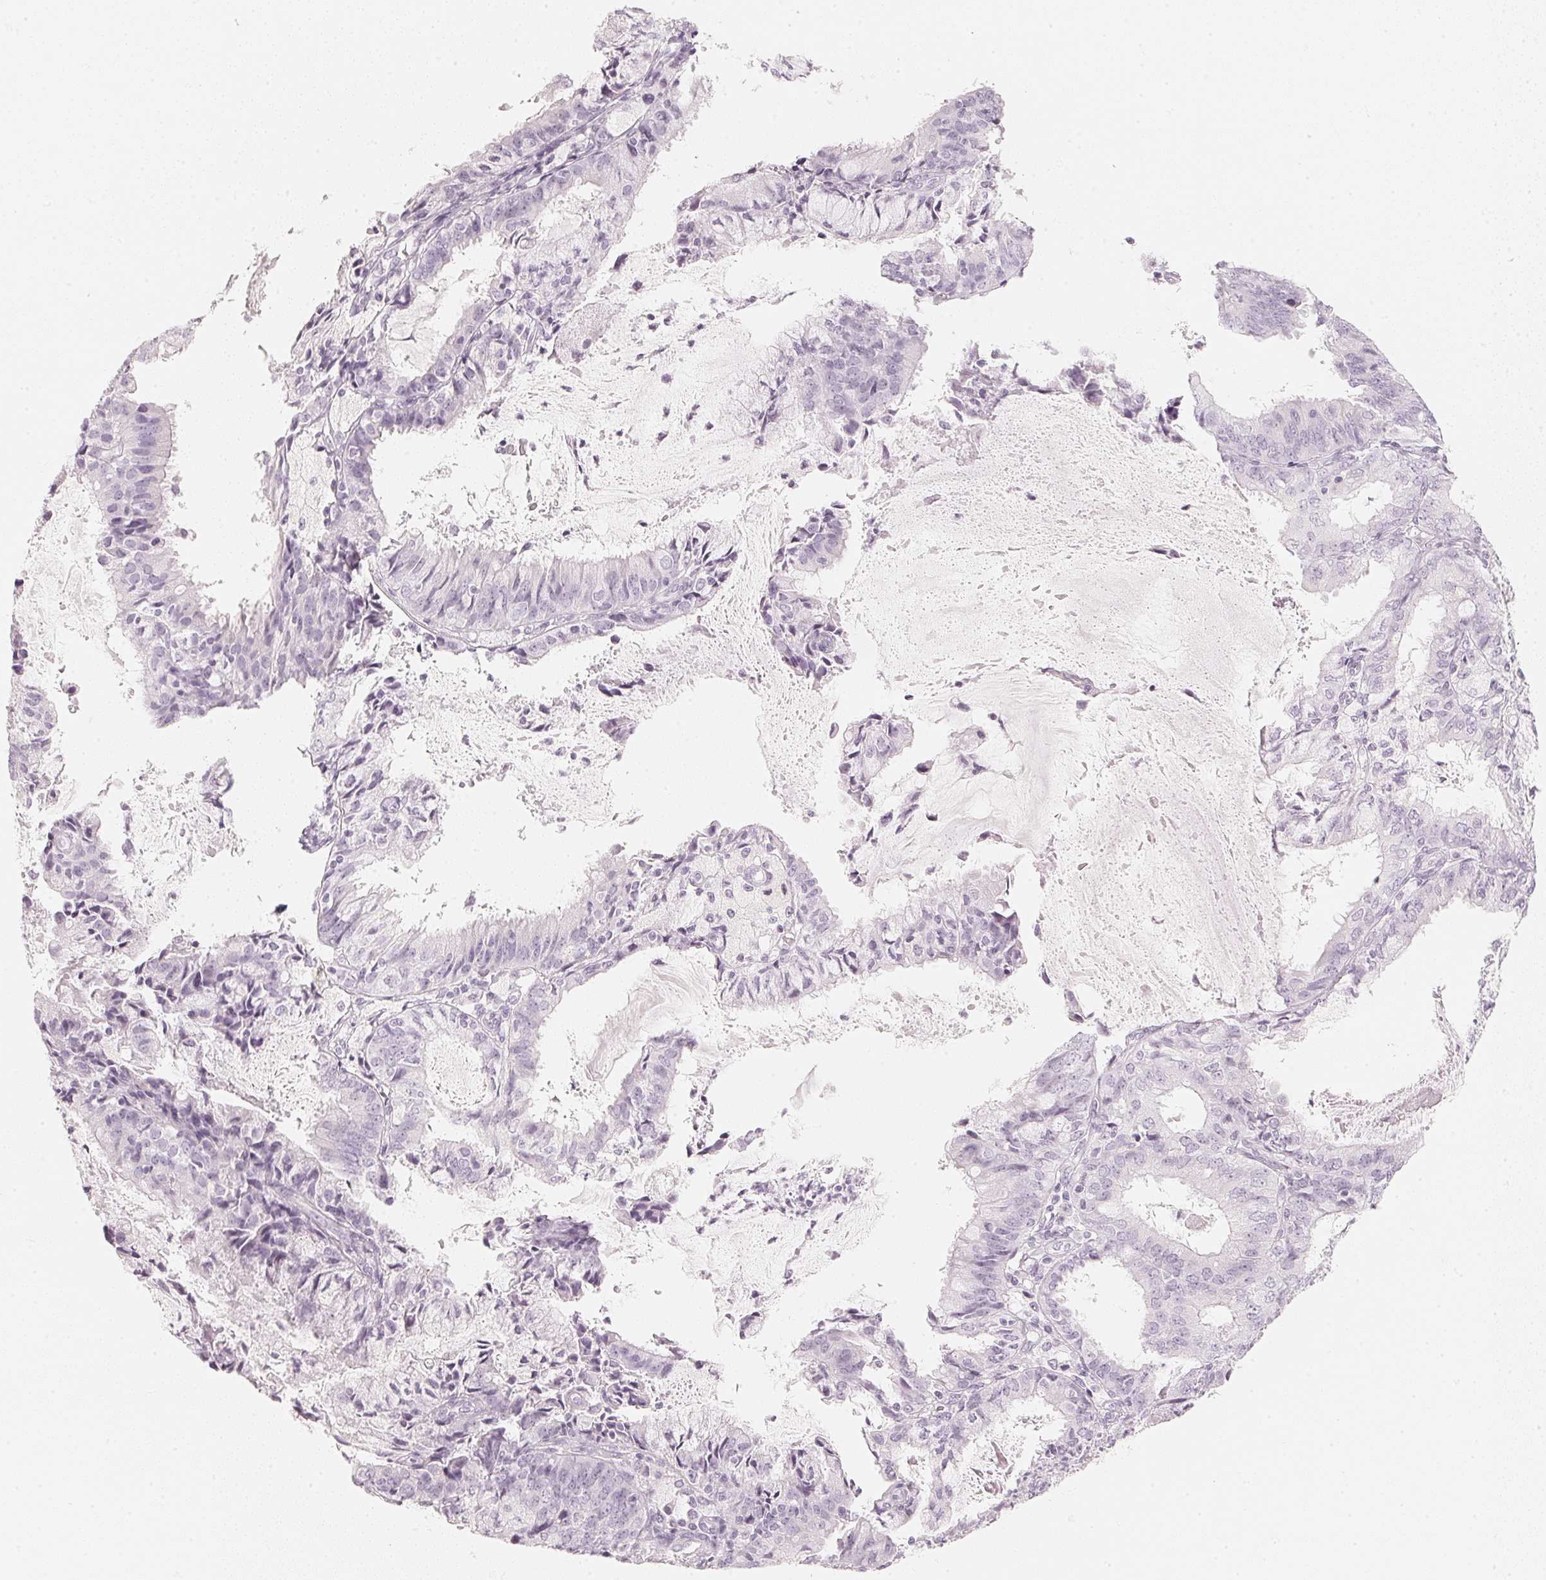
{"staining": {"intensity": "negative", "quantity": "none", "location": "none"}, "tissue": "endometrial cancer", "cell_type": "Tumor cells", "image_type": "cancer", "snomed": [{"axis": "morphology", "description": "Adenocarcinoma, NOS"}, {"axis": "topography", "description": "Endometrium"}], "caption": "This is an IHC micrograph of endometrial adenocarcinoma. There is no staining in tumor cells.", "gene": "SLC22A8", "patient": {"sex": "female", "age": 57}}